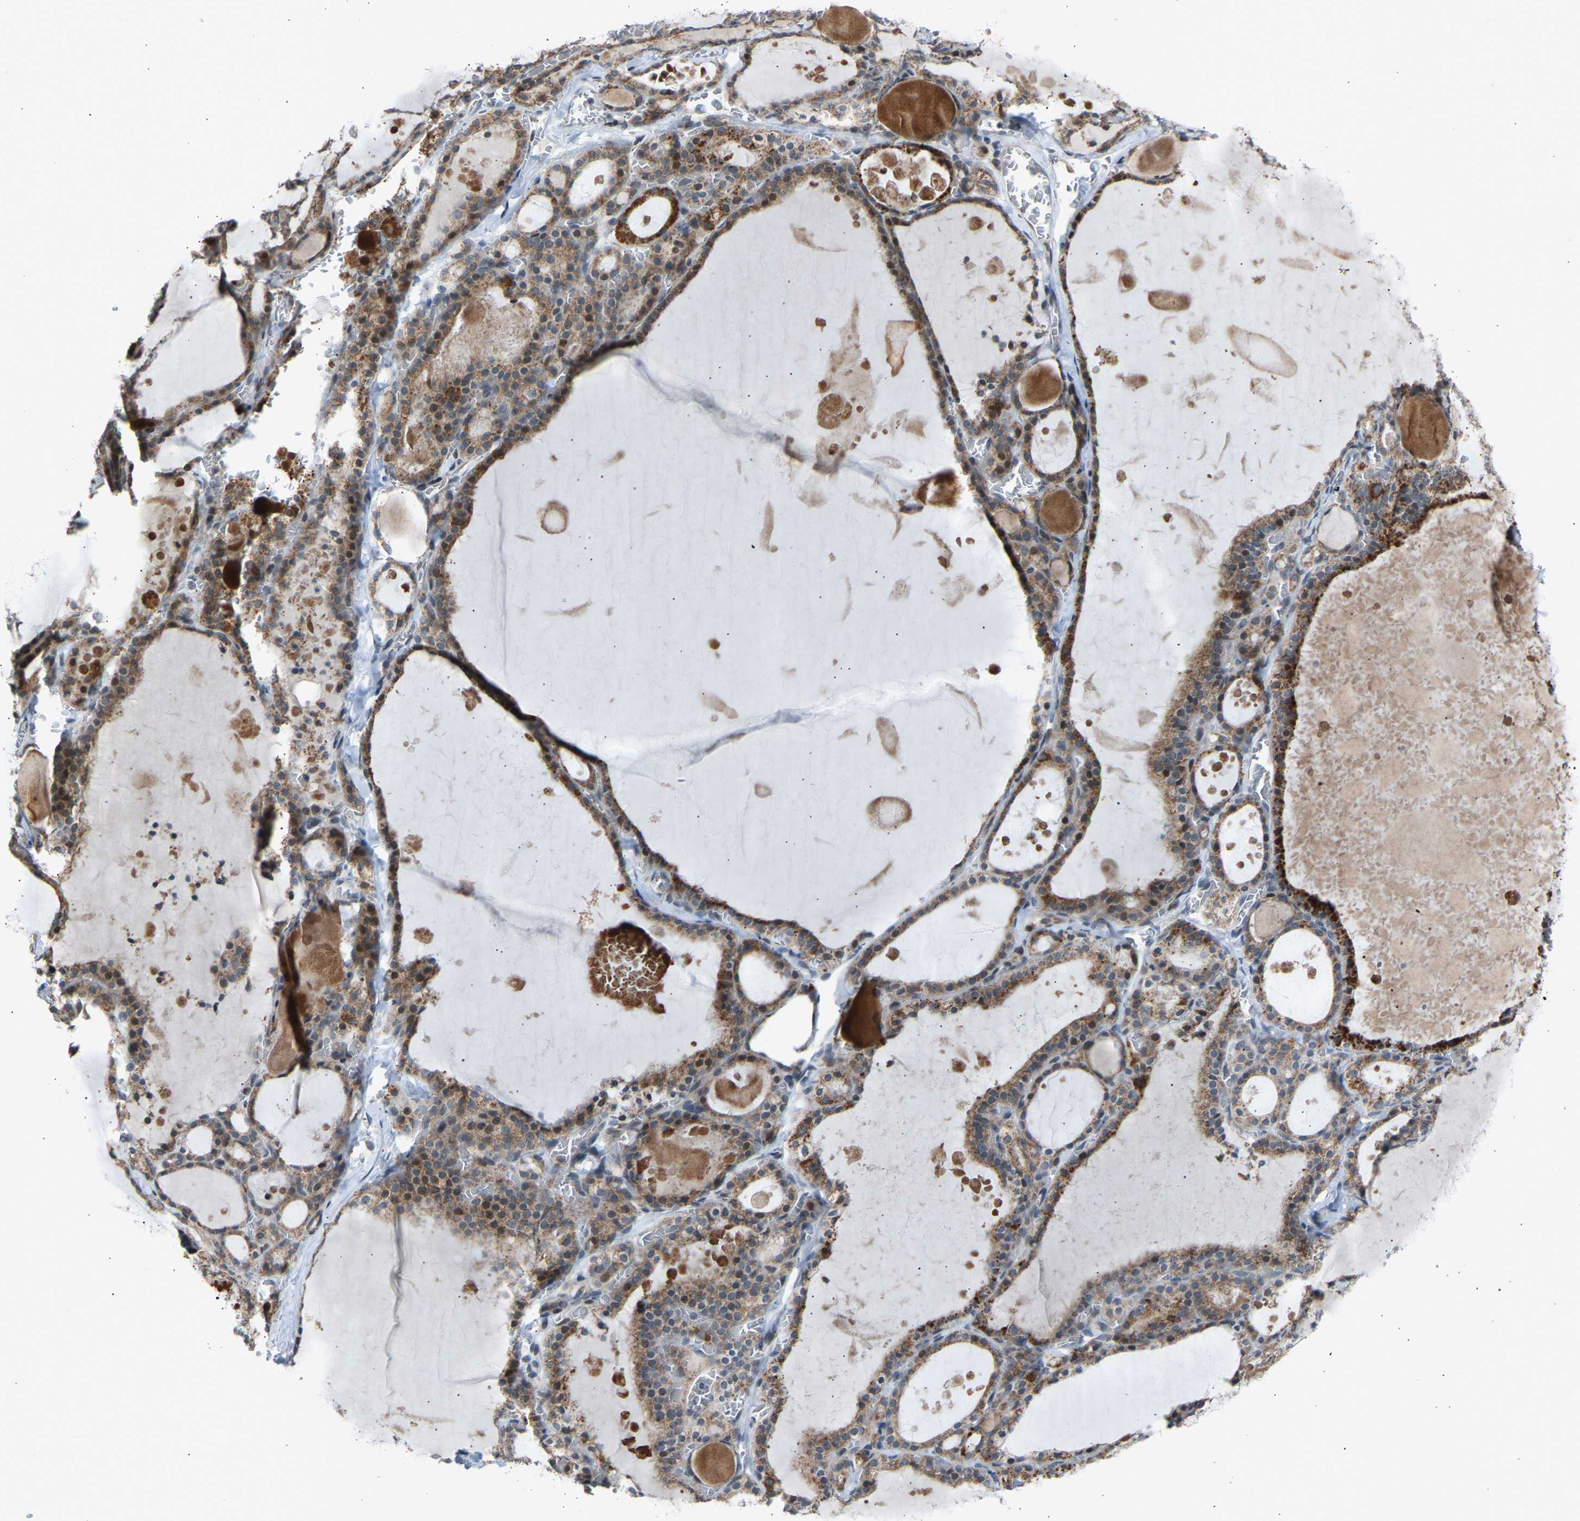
{"staining": {"intensity": "moderate", "quantity": ">75%", "location": "cytoplasmic/membranous"}, "tissue": "thyroid gland", "cell_type": "Glandular cells", "image_type": "normal", "snomed": [{"axis": "morphology", "description": "Normal tissue, NOS"}, {"axis": "topography", "description": "Thyroid gland"}], "caption": "An image of thyroid gland stained for a protein exhibits moderate cytoplasmic/membranous brown staining in glandular cells. Nuclei are stained in blue.", "gene": "SLIRP", "patient": {"sex": "male", "age": 56}}